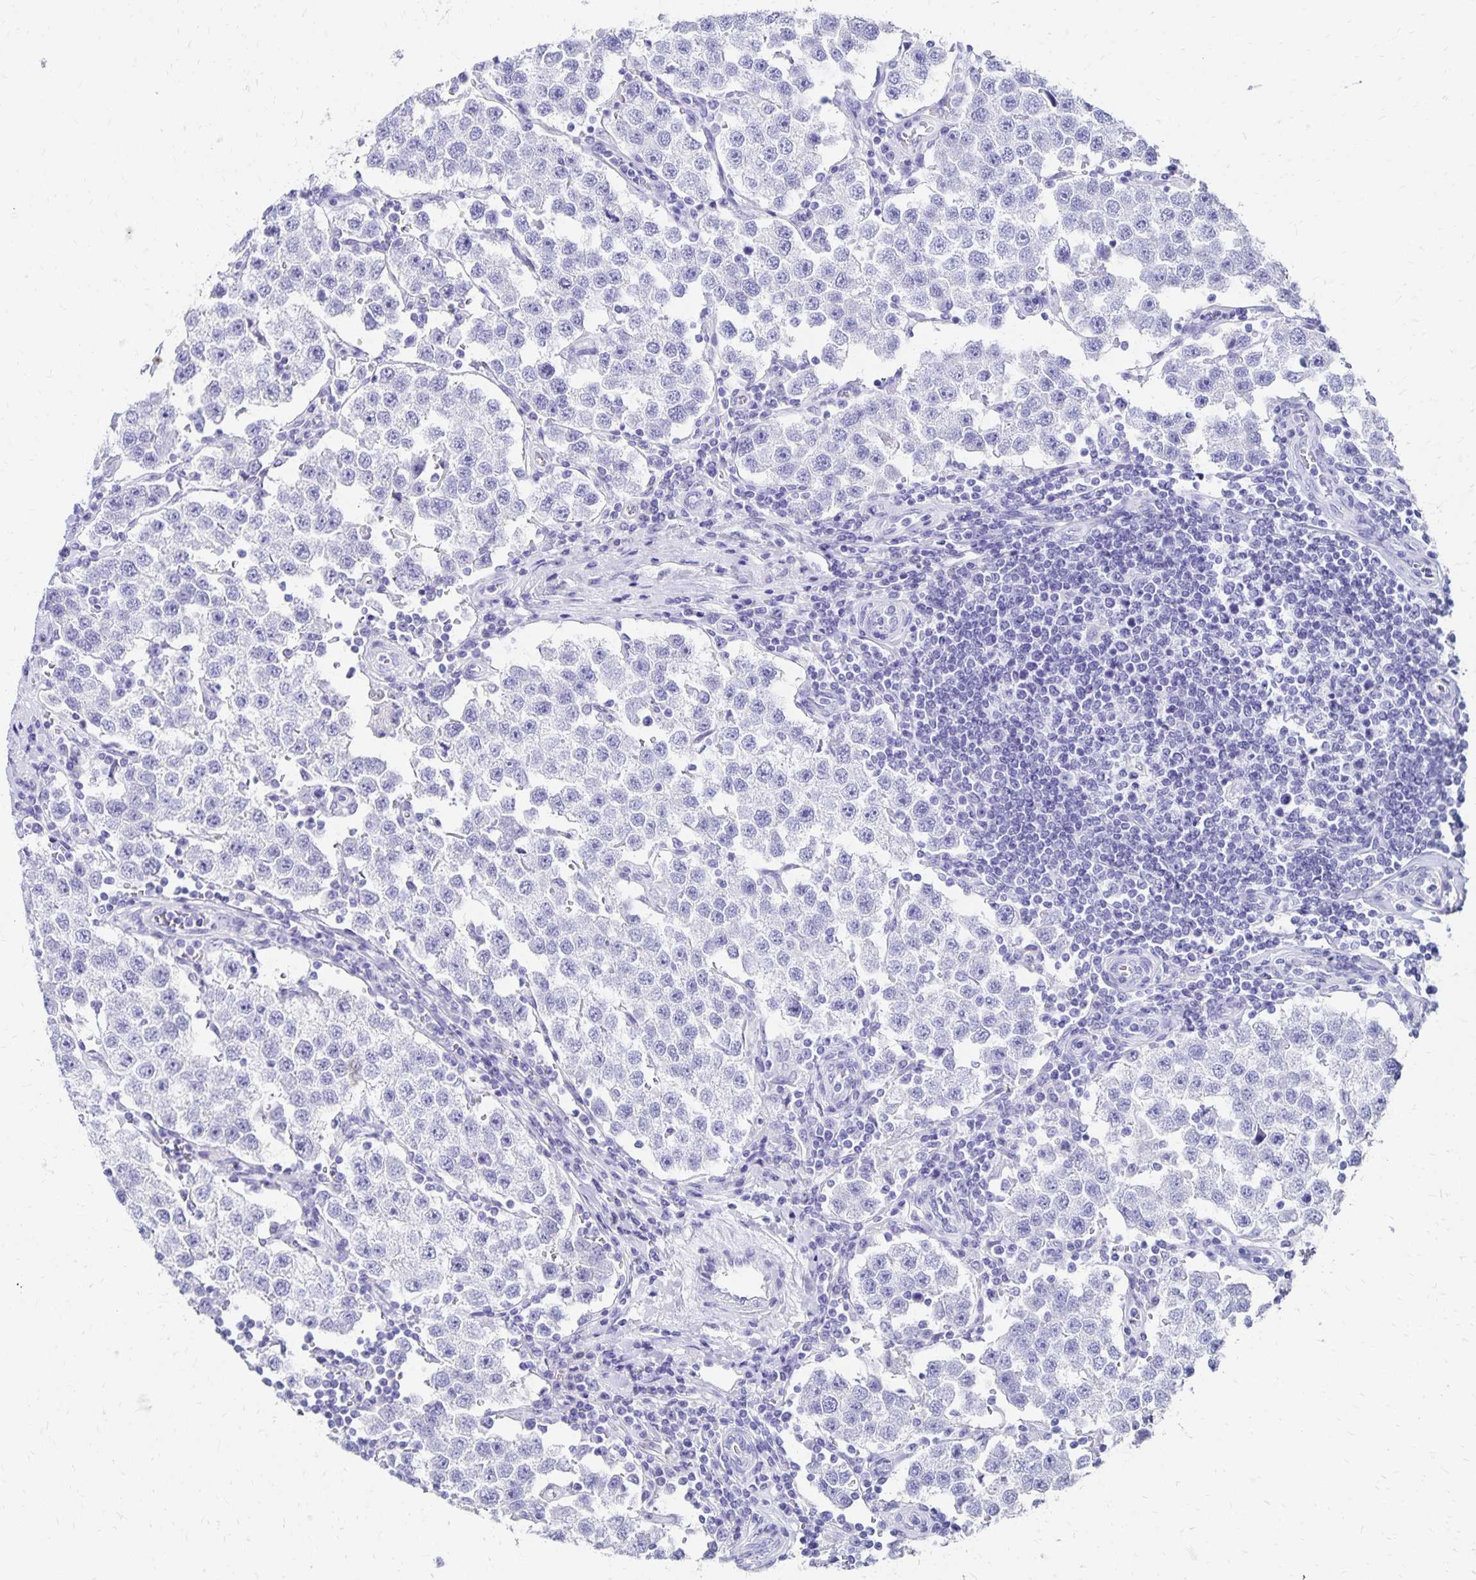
{"staining": {"intensity": "negative", "quantity": "none", "location": "none"}, "tissue": "testis cancer", "cell_type": "Tumor cells", "image_type": "cancer", "snomed": [{"axis": "morphology", "description": "Seminoma, NOS"}, {"axis": "topography", "description": "Testis"}], "caption": "Tumor cells show no significant expression in testis cancer.", "gene": "DYNLT4", "patient": {"sex": "male", "age": 37}}